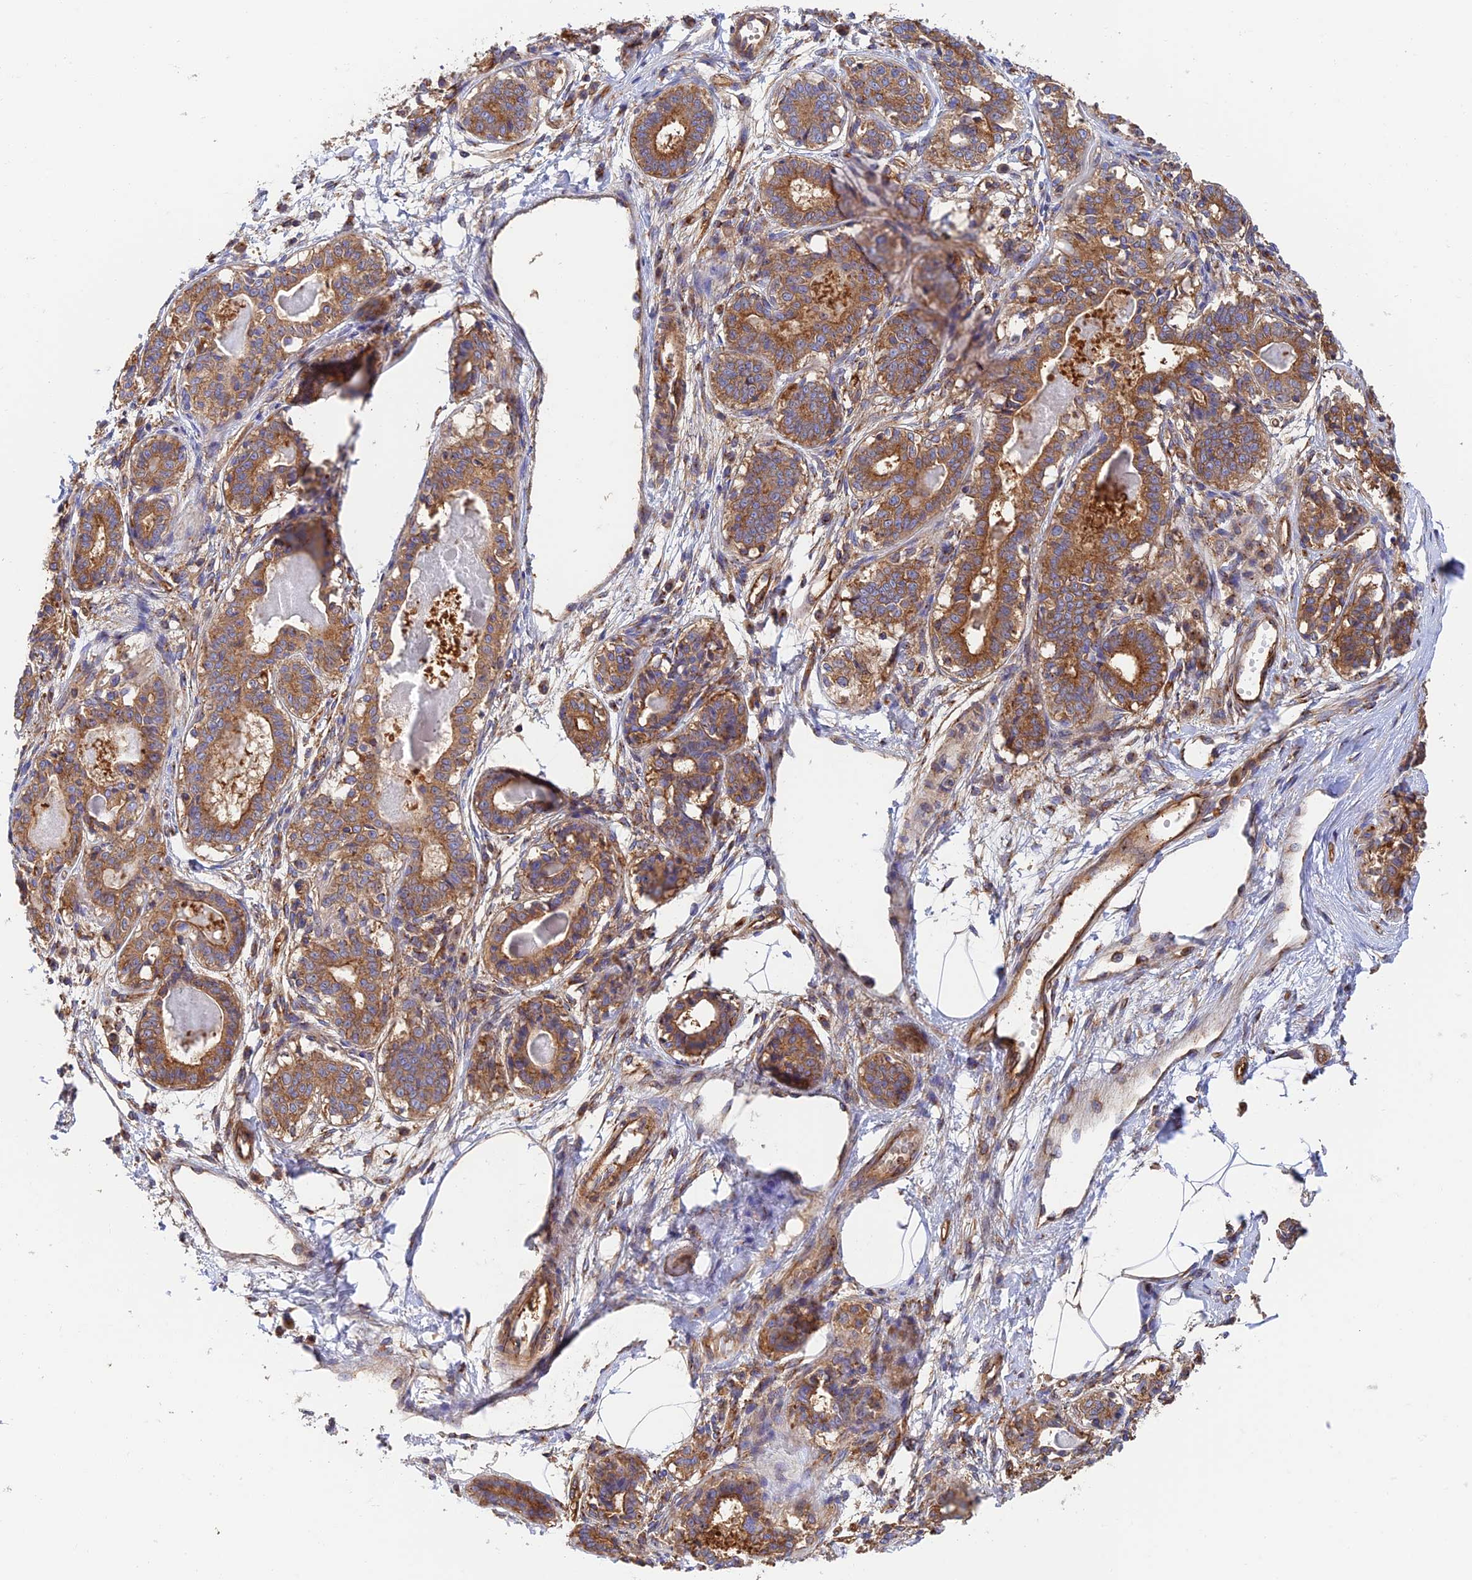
{"staining": {"intensity": "weak", "quantity": ">75%", "location": "cytoplasmic/membranous"}, "tissue": "breast", "cell_type": "Adipocytes", "image_type": "normal", "snomed": [{"axis": "morphology", "description": "Normal tissue, NOS"}, {"axis": "topography", "description": "Breast"}], "caption": "Immunohistochemistry (IHC) histopathology image of unremarkable human breast stained for a protein (brown), which displays low levels of weak cytoplasmic/membranous expression in approximately >75% of adipocytes.", "gene": "DCTN2", "patient": {"sex": "female", "age": 45}}